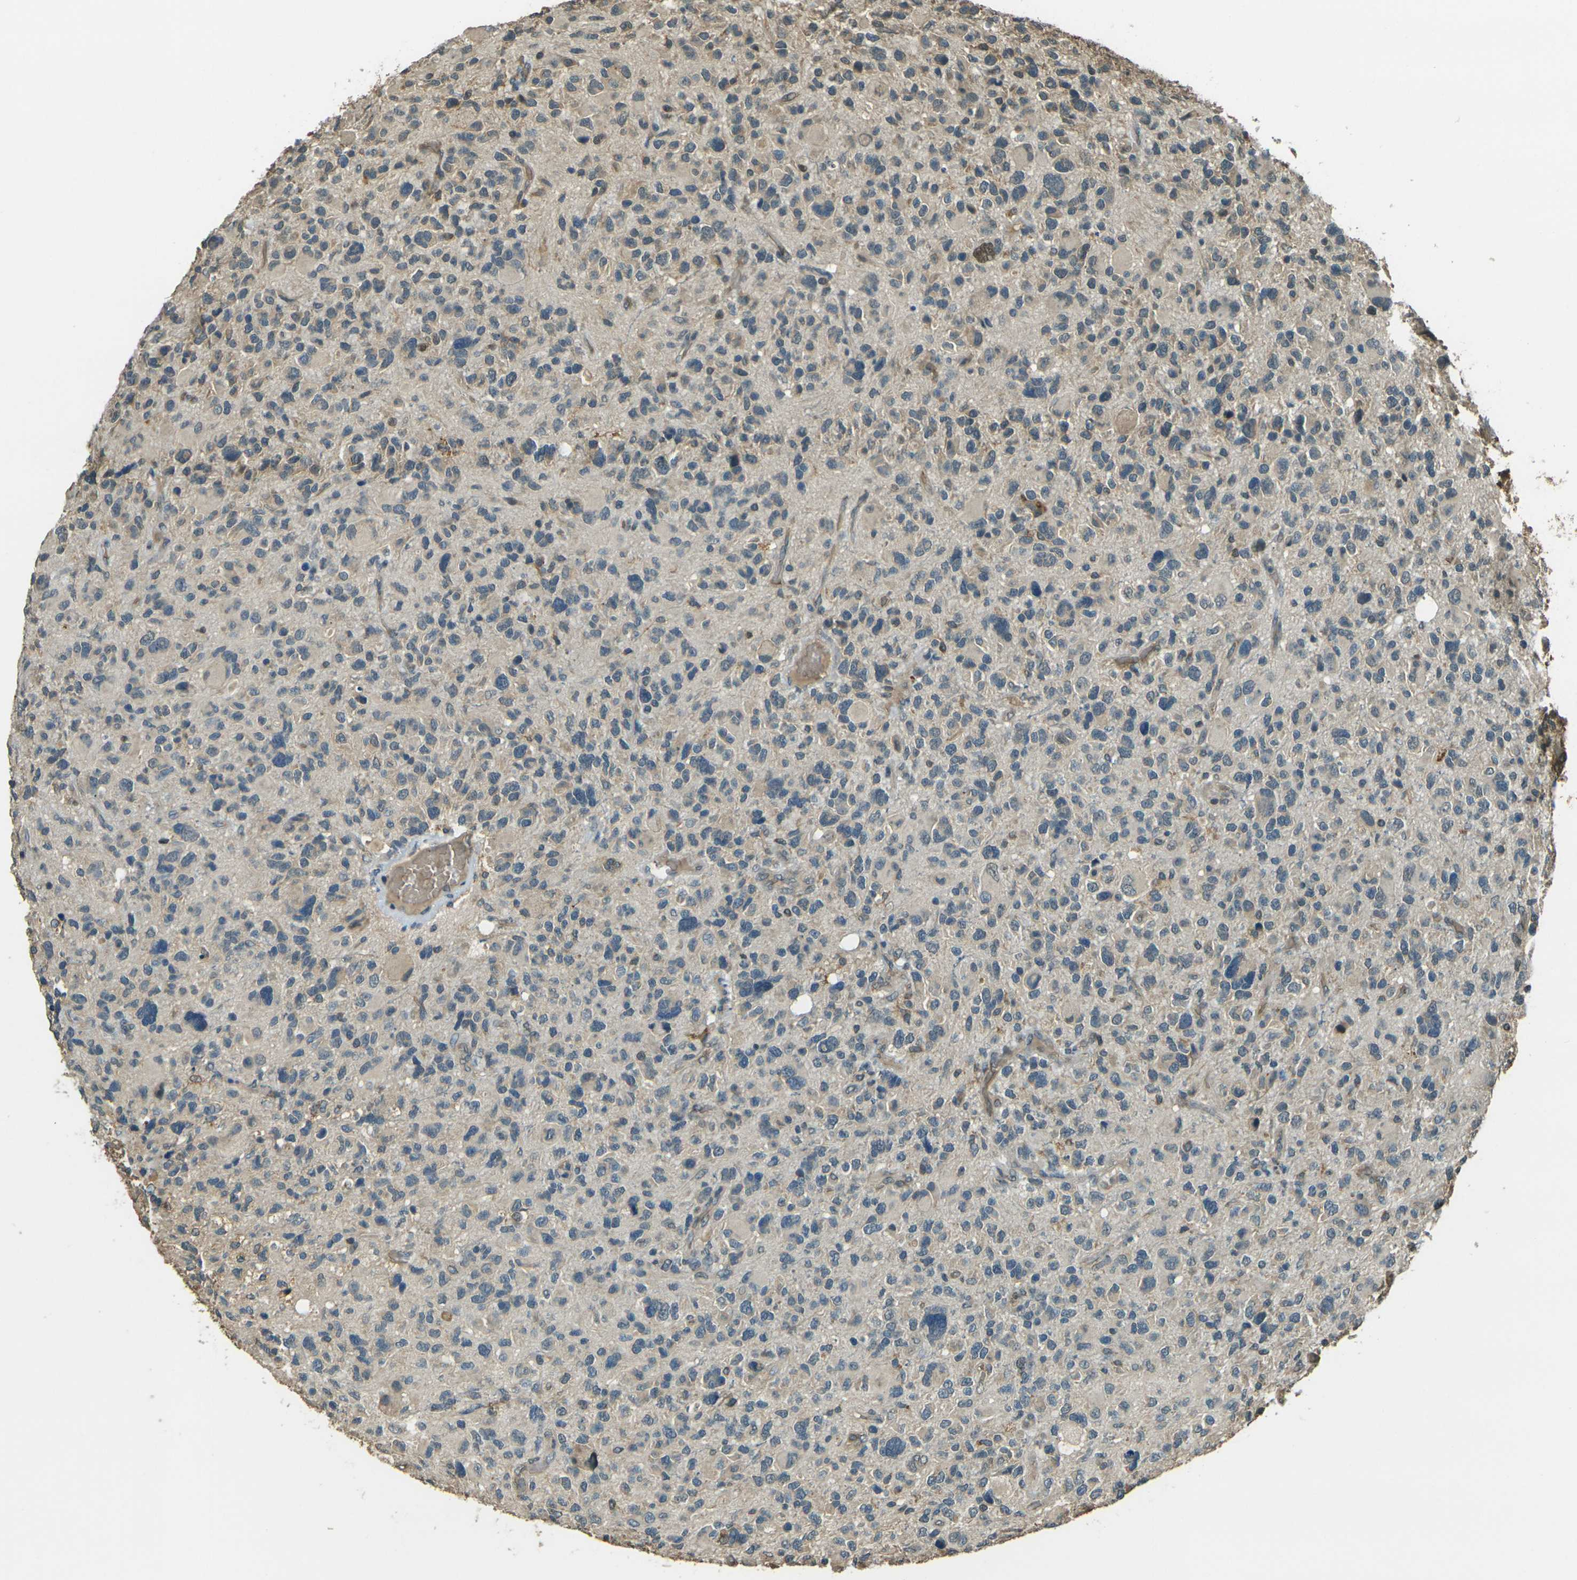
{"staining": {"intensity": "weak", "quantity": ">75%", "location": "cytoplasmic/membranous"}, "tissue": "glioma", "cell_type": "Tumor cells", "image_type": "cancer", "snomed": [{"axis": "morphology", "description": "Glioma, malignant, High grade"}, {"axis": "topography", "description": "Brain"}], "caption": "High-grade glioma (malignant) stained for a protein exhibits weak cytoplasmic/membranous positivity in tumor cells. (DAB (3,3'-diaminobenzidine) = brown stain, brightfield microscopy at high magnification).", "gene": "TOR1A", "patient": {"sex": "male", "age": 48}}